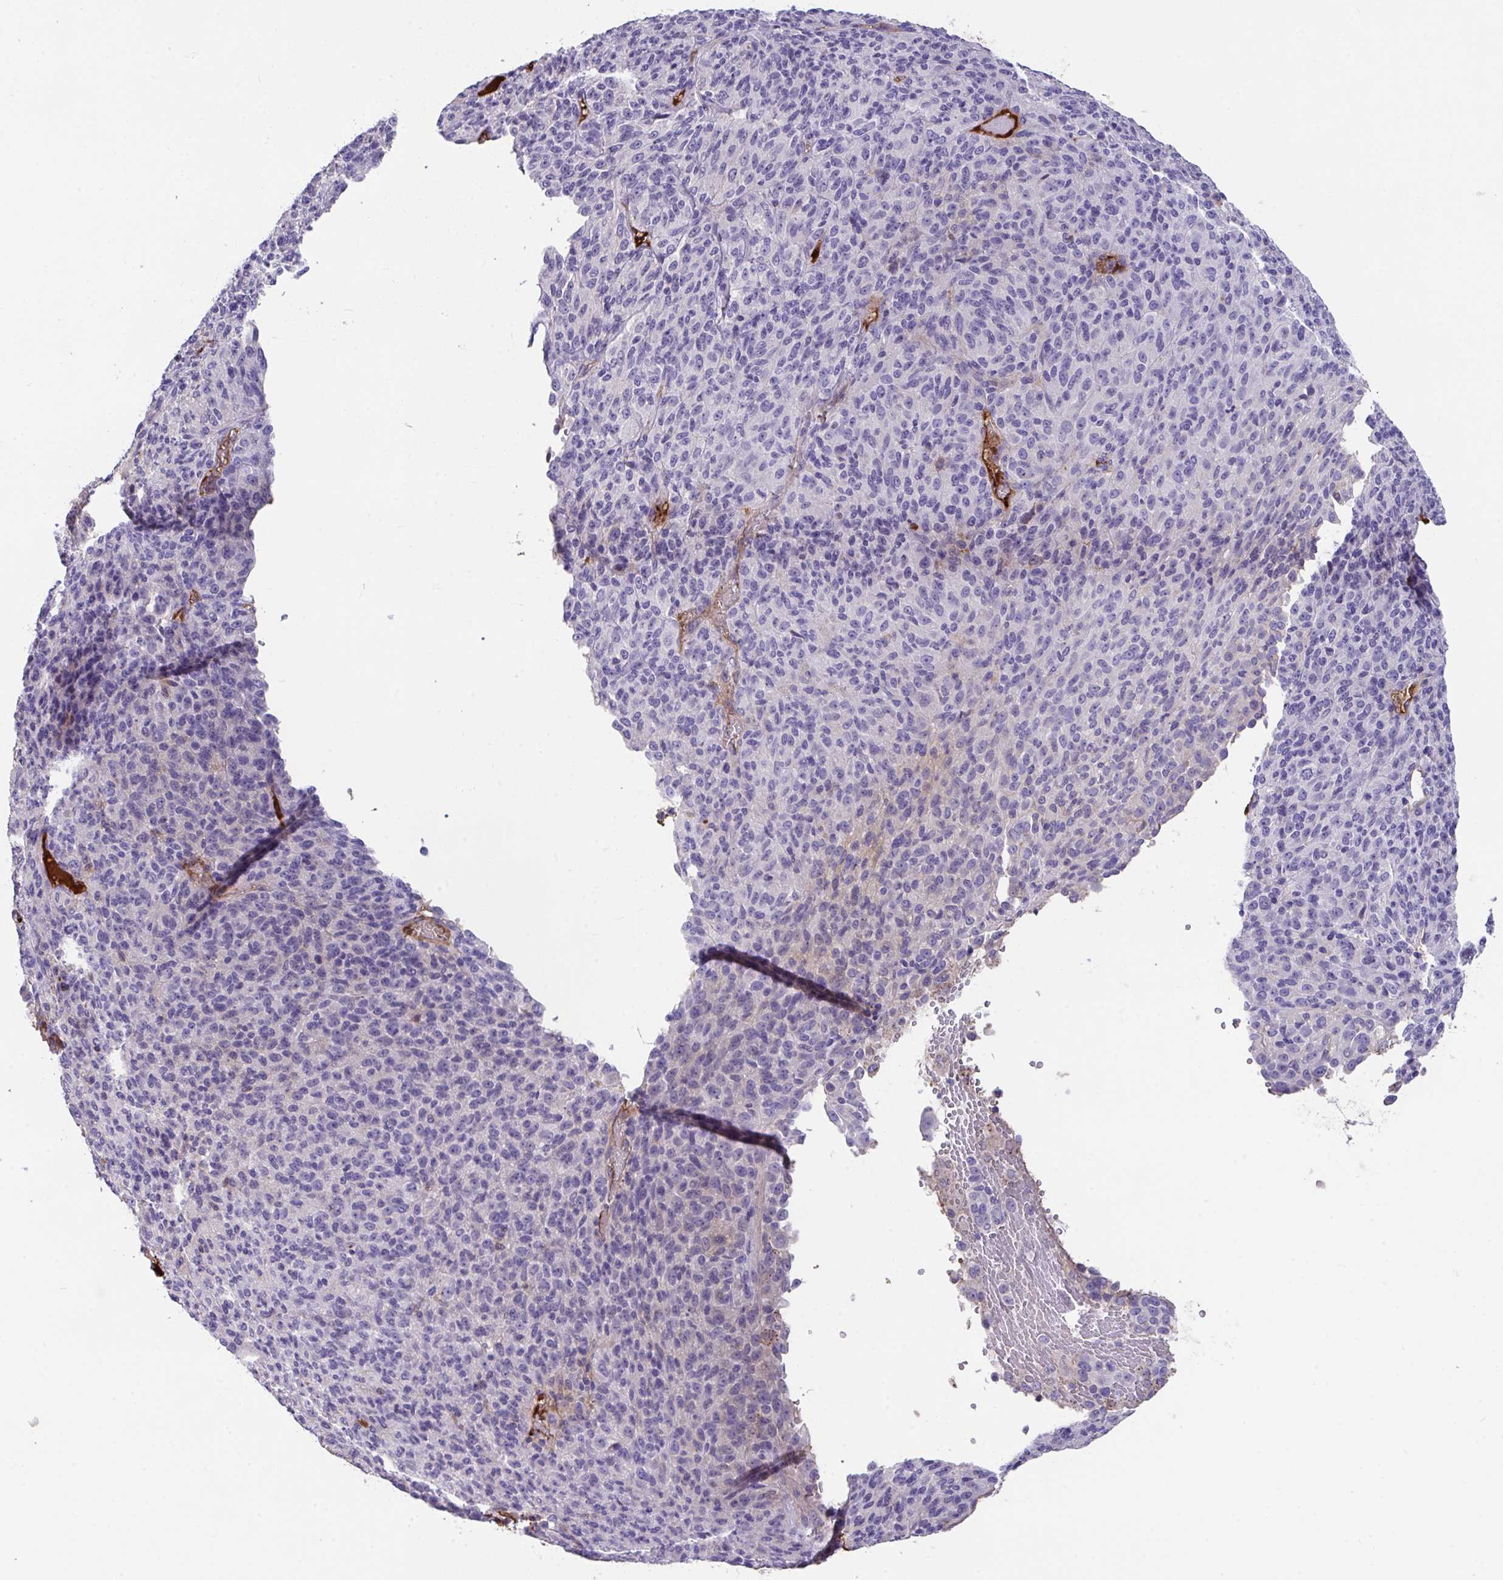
{"staining": {"intensity": "negative", "quantity": "none", "location": "none"}, "tissue": "melanoma", "cell_type": "Tumor cells", "image_type": "cancer", "snomed": [{"axis": "morphology", "description": "Malignant melanoma, Metastatic site"}, {"axis": "topography", "description": "Brain"}], "caption": "Malignant melanoma (metastatic site) was stained to show a protein in brown. There is no significant staining in tumor cells.", "gene": "ZNF813", "patient": {"sex": "female", "age": 56}}